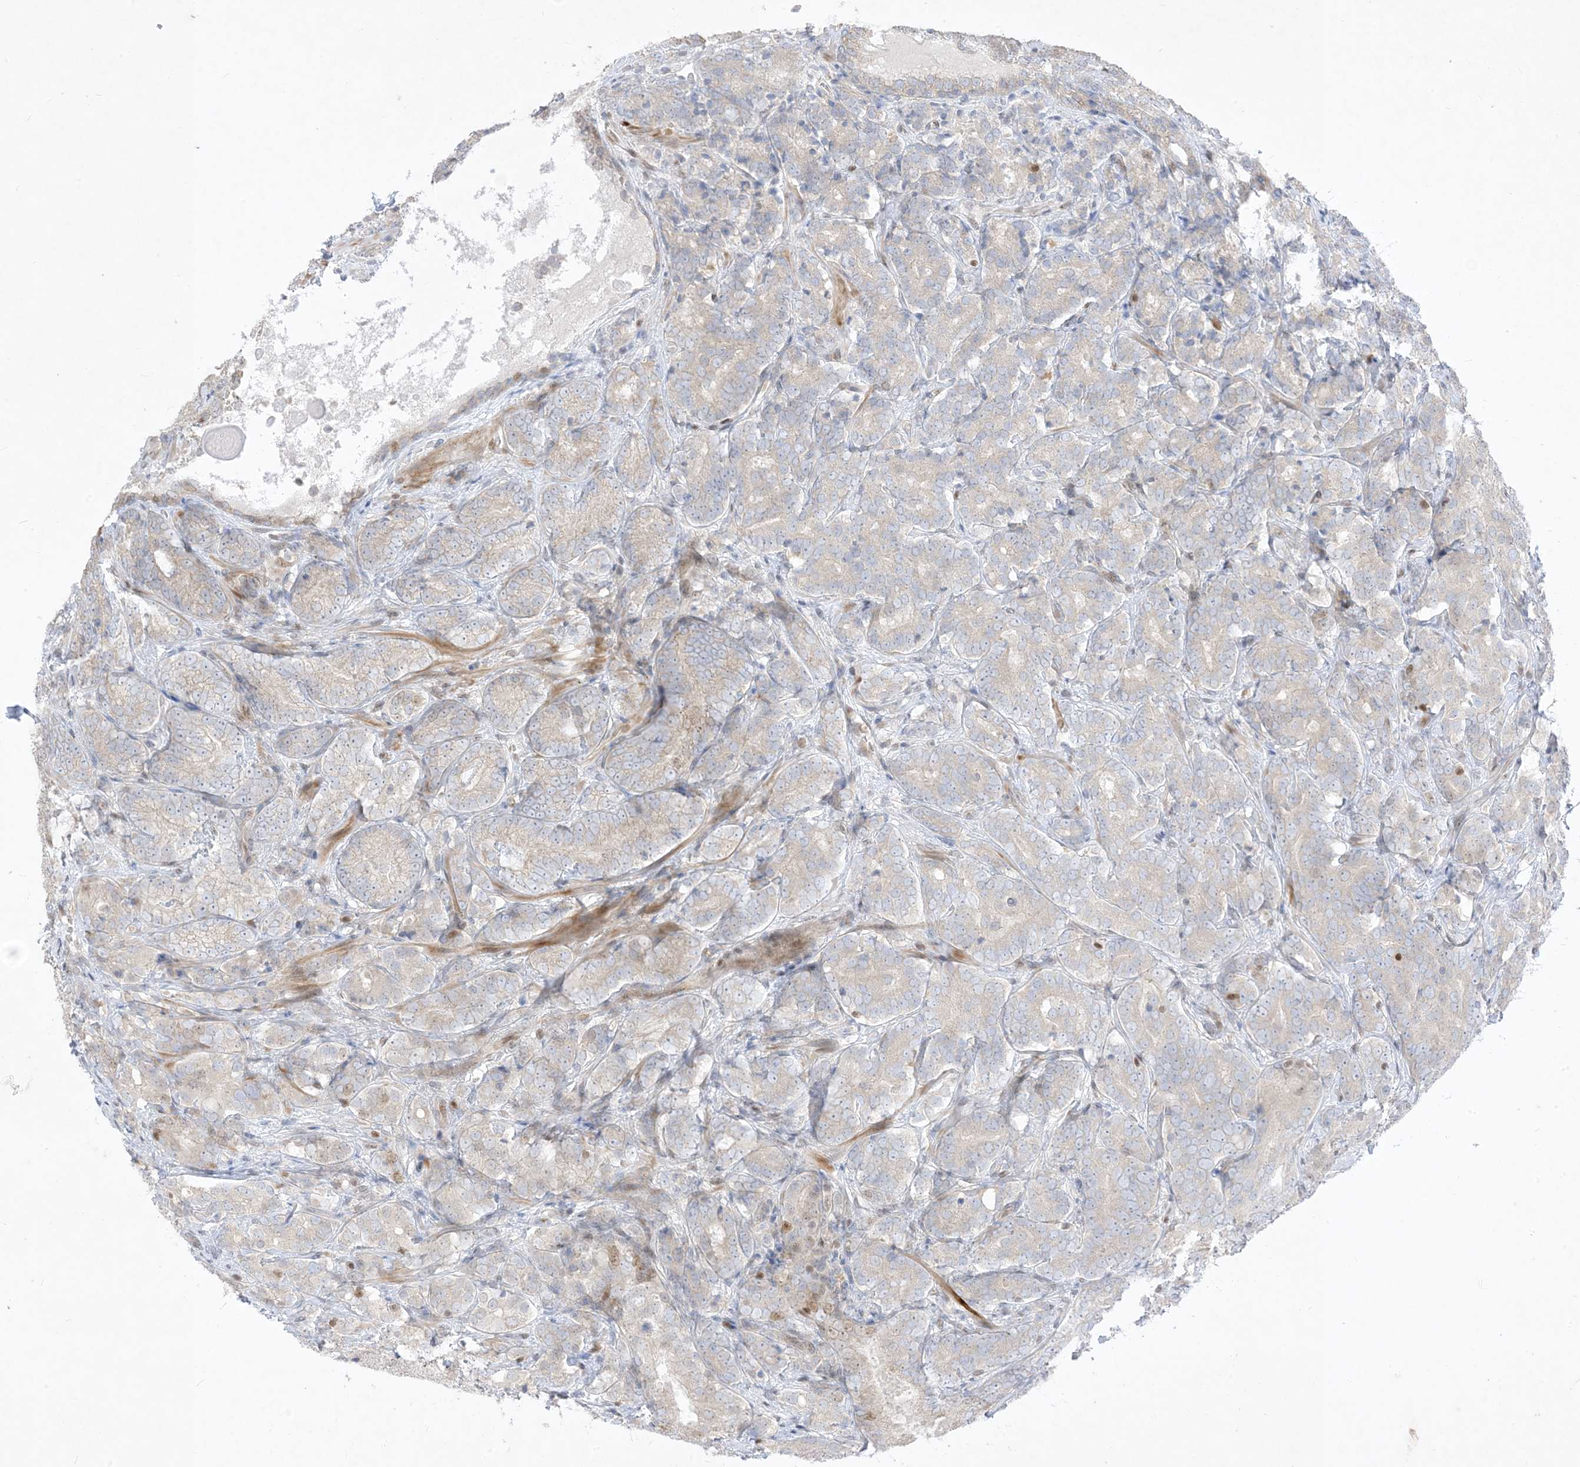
{"staining": {"intensity": "weak", "quantity": "<25%", "location": "cytoplasmic/membranous"}, "tissue": "prostate cancer", "cell_type": "Tumor cells", "image_type": "cancer", "snomed": [{"axis": "morphology", "description": "Adenocarcinoma, High grade"}, {"axis": "topography", "description": "Prostate"}], "caption": "An immunohistochemistry (IHC) histopathology image of prostate cancer (adenocarcinoma (high-grade)) is shown. There is no staining in tumor cells of prostate cancer (adenocarcinoma (high-grade)). Brightfield microscopy of IHC stained with DAB (3,3'-diaminobenzidine) (brown) and hematoxylin (blue), captured at high magnification.", "gene": "BHLHE40", "patient": {"sex": "male", "age": 66}}